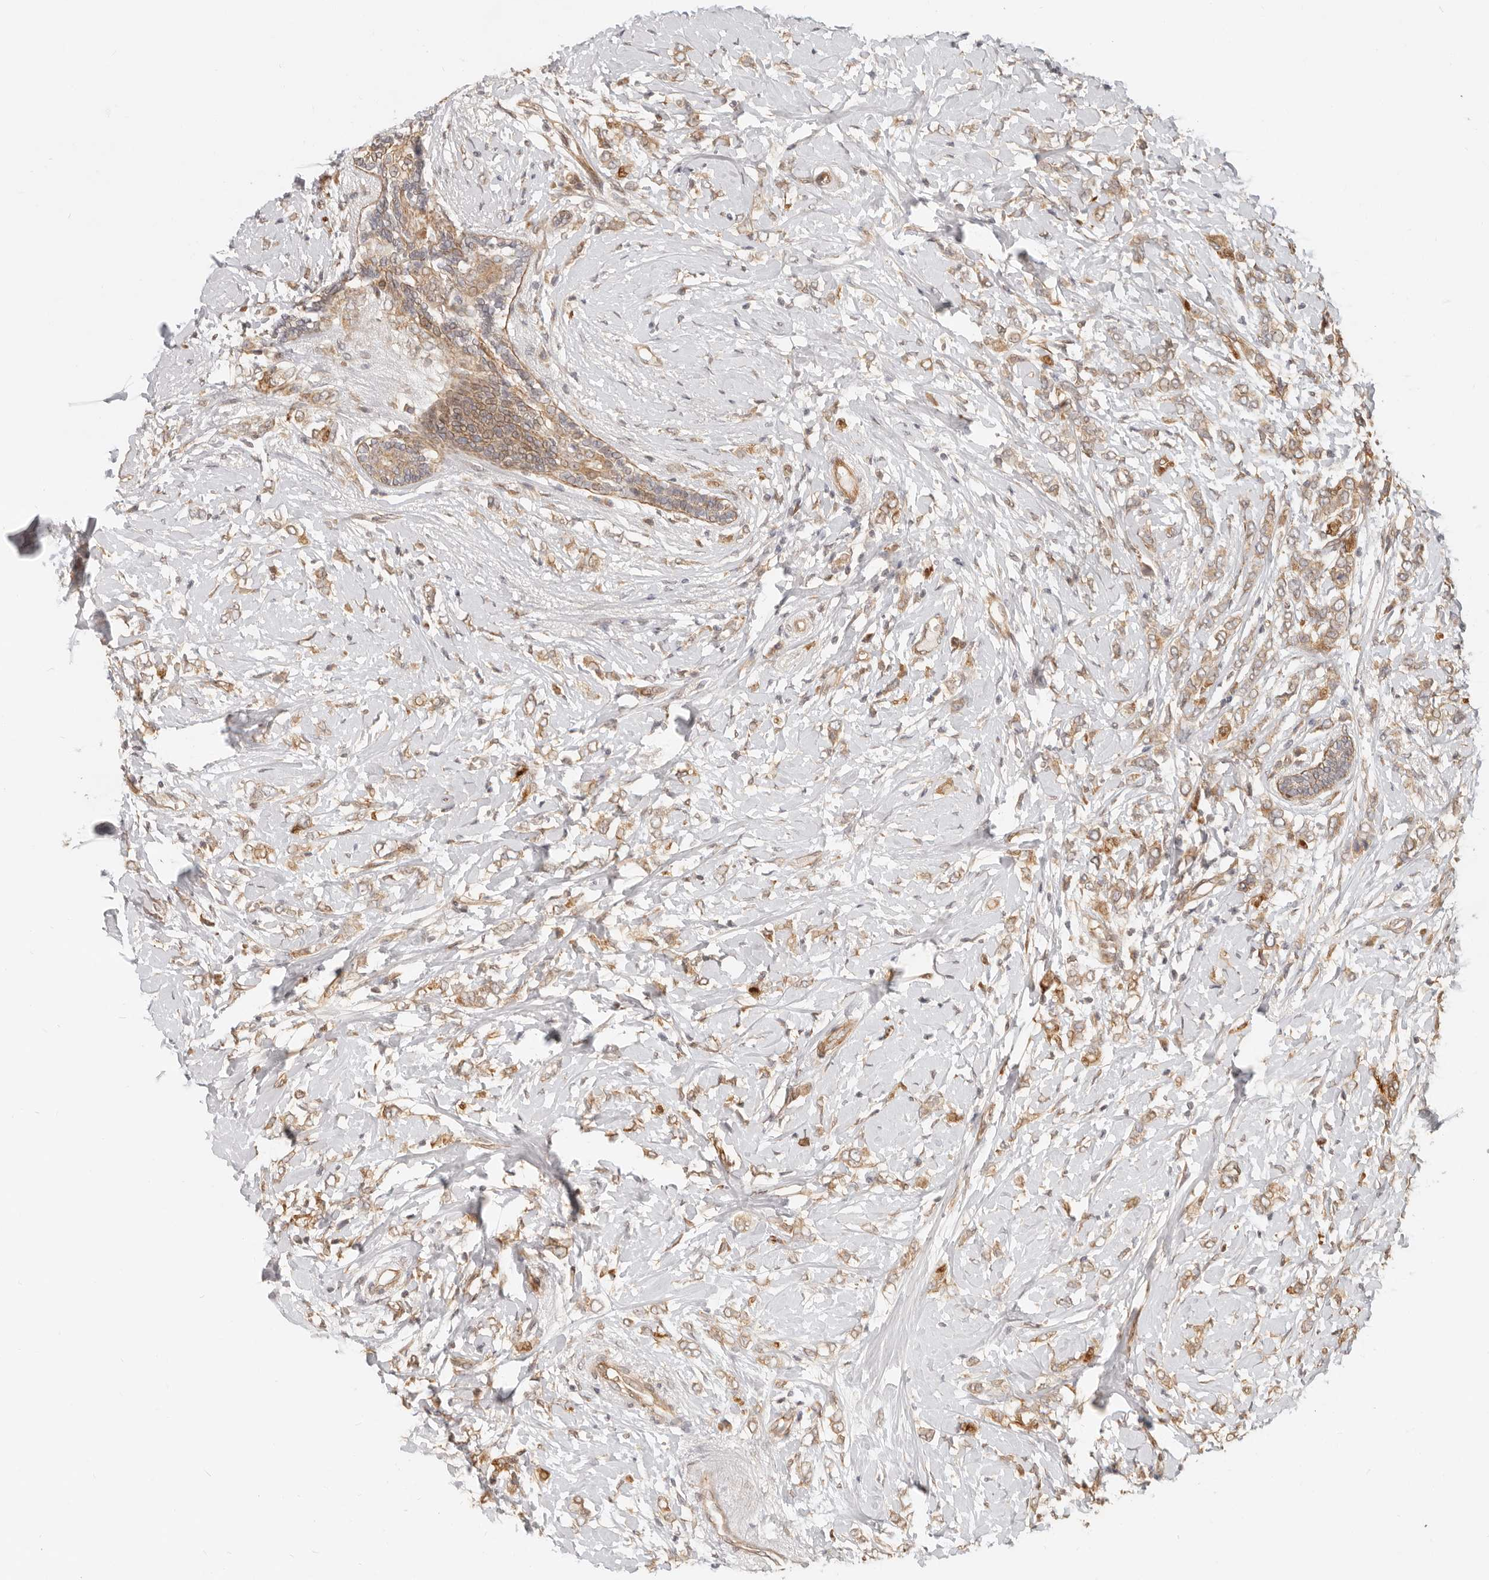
{"staining": {"intensity": "moderate", "quantity": ">75%", "location": "cytoplasmic/membranous"}, "tissue": "breast cancer", "cell_type": "Tumor cells", "image_type": "cancer", "snomed": [{"axis": "morphology", "description": "Normal tissue, NOS"}, {"axis": "morphology", "description": "Lobular carcinoma"}, {"axis": "topography", "description": "Breast"}], "caption": "DAB immunohistochemical staining of human breast cancer demonstrates moderate cytoplasmic/membranous protein positivity in about >75% of tumor cells.", "gene": "TUFT1", "patient": {"sex": "female", "age": 47}}